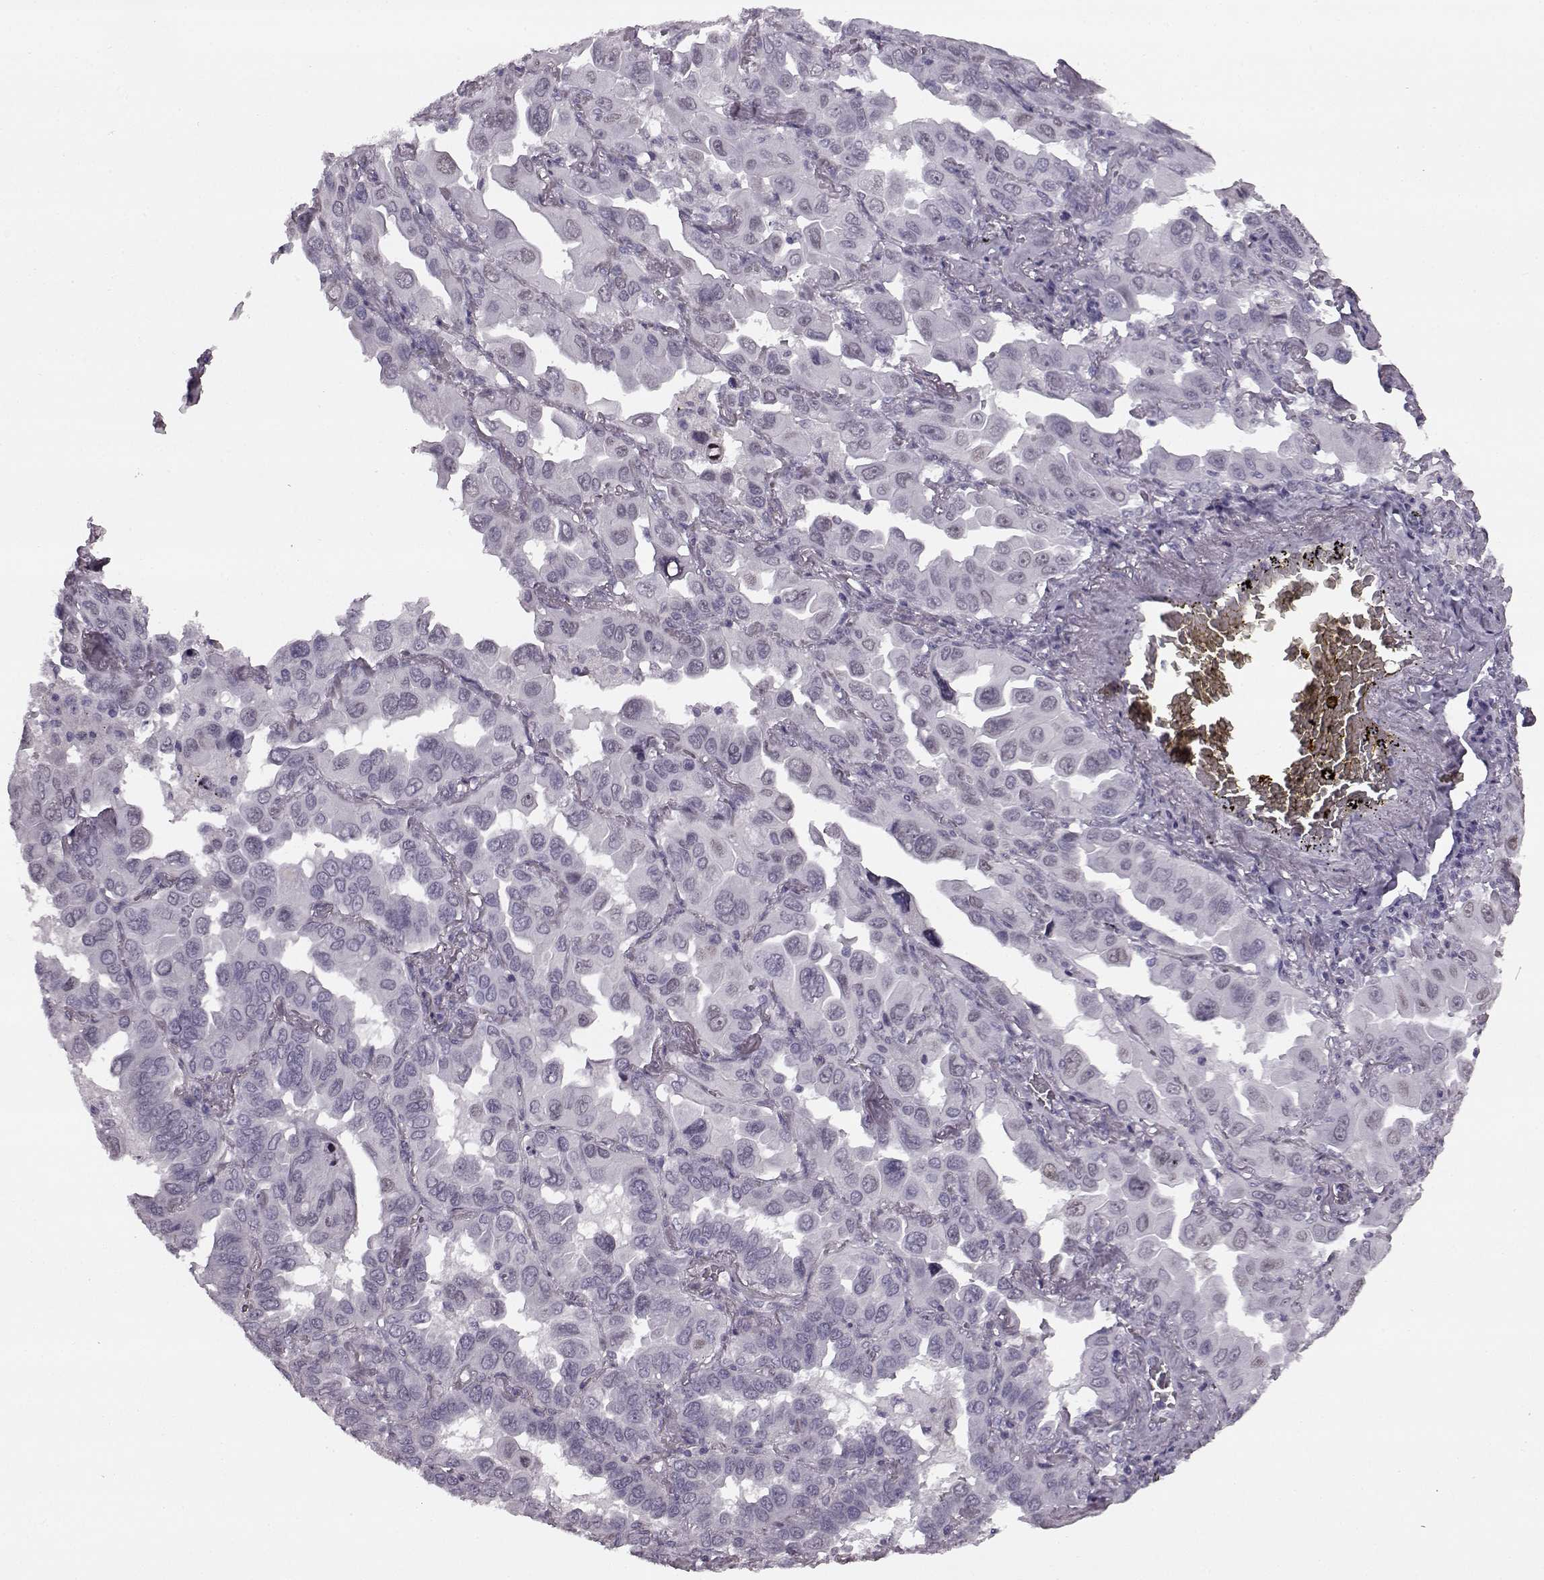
{"staining": {"intensity": "negative", "quantity": "none", "location": "none"}, "tissue": "lung cancer", "cell_type": "Tumor cells", "image_type": "cancer", "snomed": [{"axis": "morphology", "description": "Adenocarcinoma, NOS"}, {"axis": "topography", "description": "Lung"}], "caption": "Micrograph shows no protein positivity in tumor cells of lung adenocarcinoma tissue.", "gene": "PRPH2", "patient": {"sex": "male", "age": 64}}